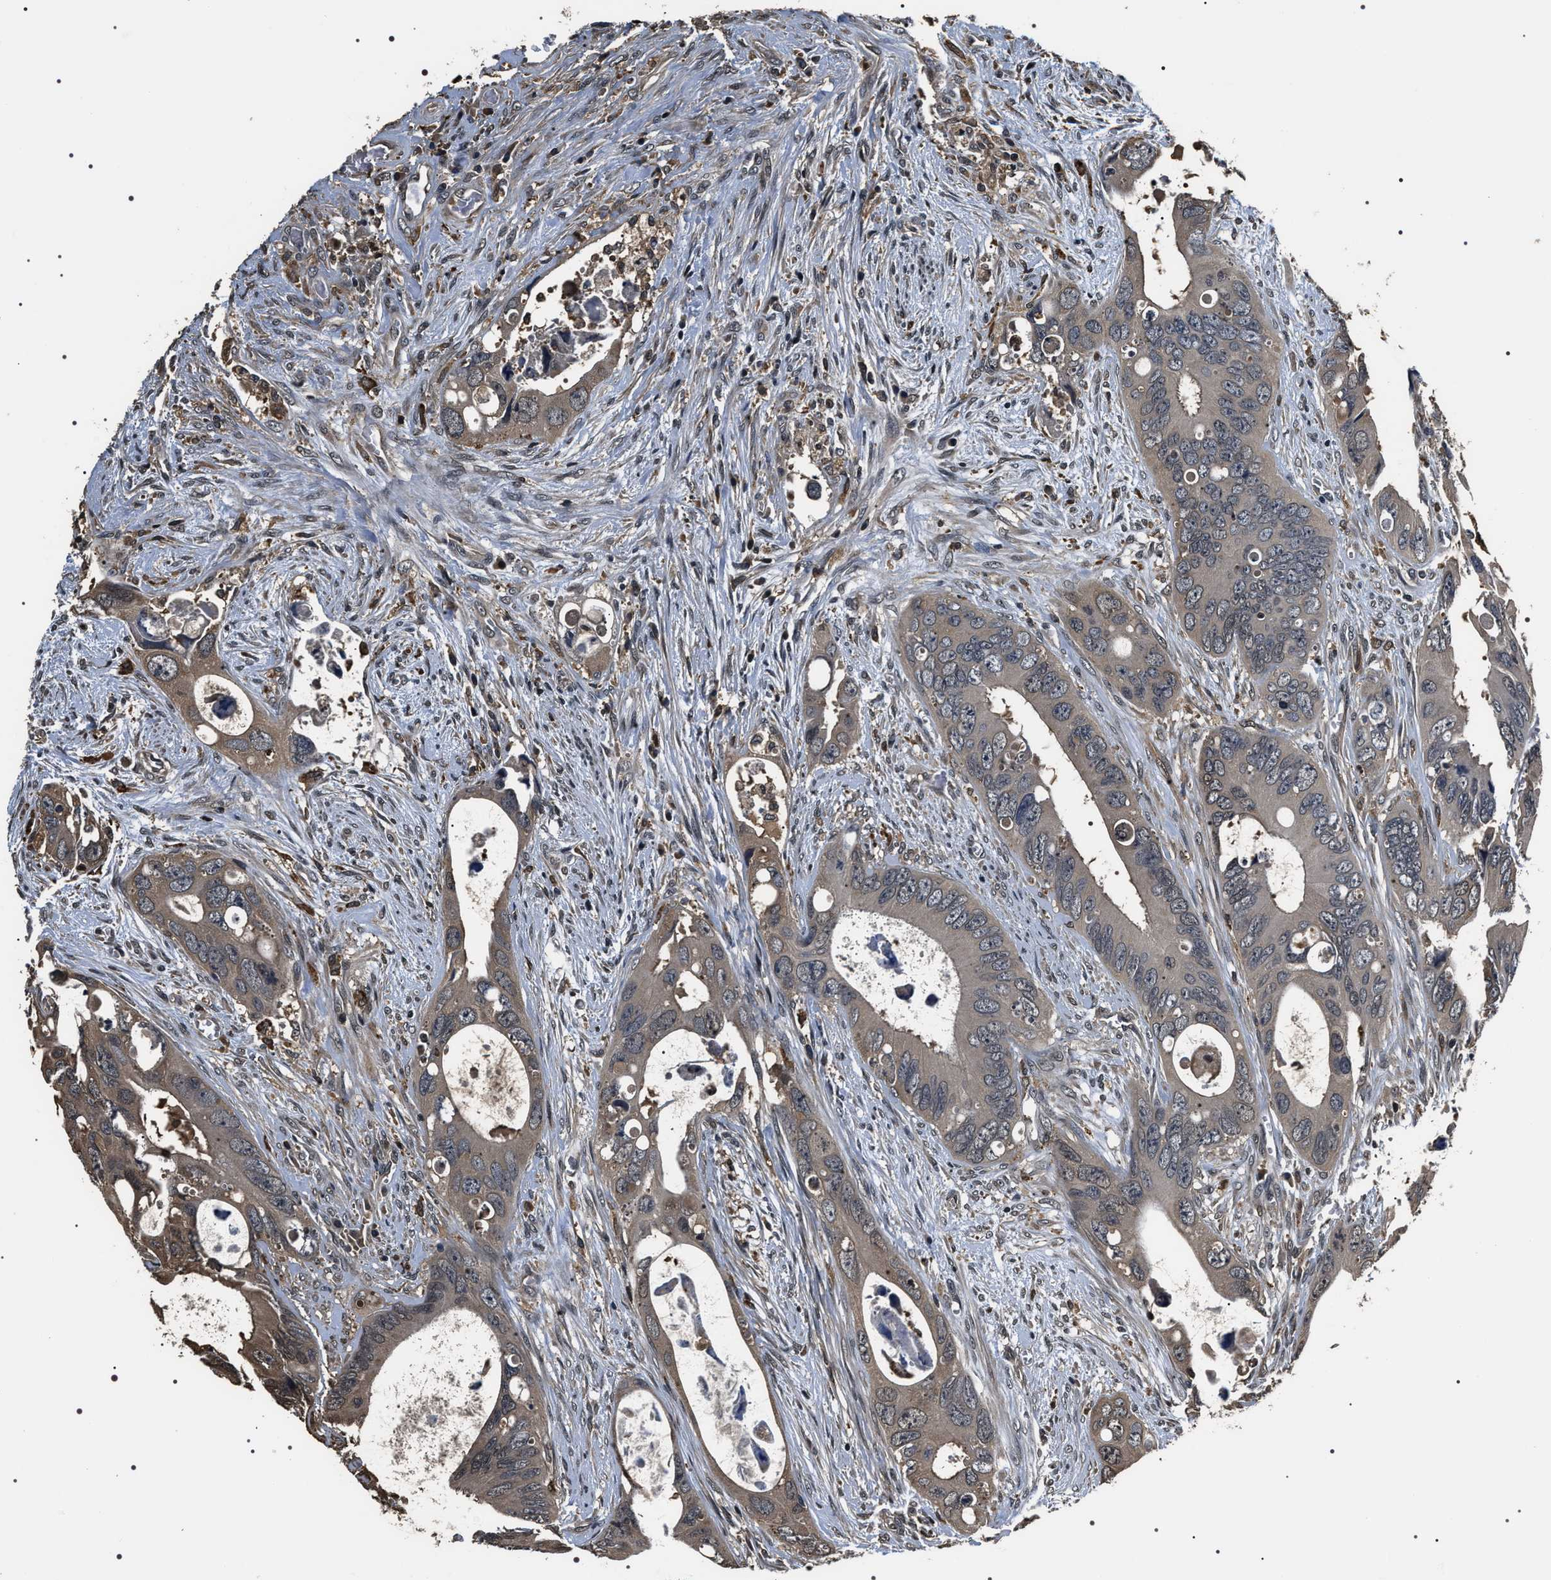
{"staining": {"intensity": "weak", "quantity": "<25%", "location": "cytoplasmic/membranous"}, "tissue": "colorectal cancer", "cell_type": "Tumor cells", "image_type": "cancer", "snomed": [{"axis": "morphology", "description": "Adenocarcinoma, NOS"}, {"axis": "topography", "description": "Rectum"}], "caption": "High magnification brightfield microscopy of colorectal cancer stained with DAB (3,3'-diaminobenzidine) (brown) and counterstained with hematoxylin (blue): tumor cells show no significant positivity.", "gene": "ARHGAP22", "patient": {"sex": "male", "age": 70}}